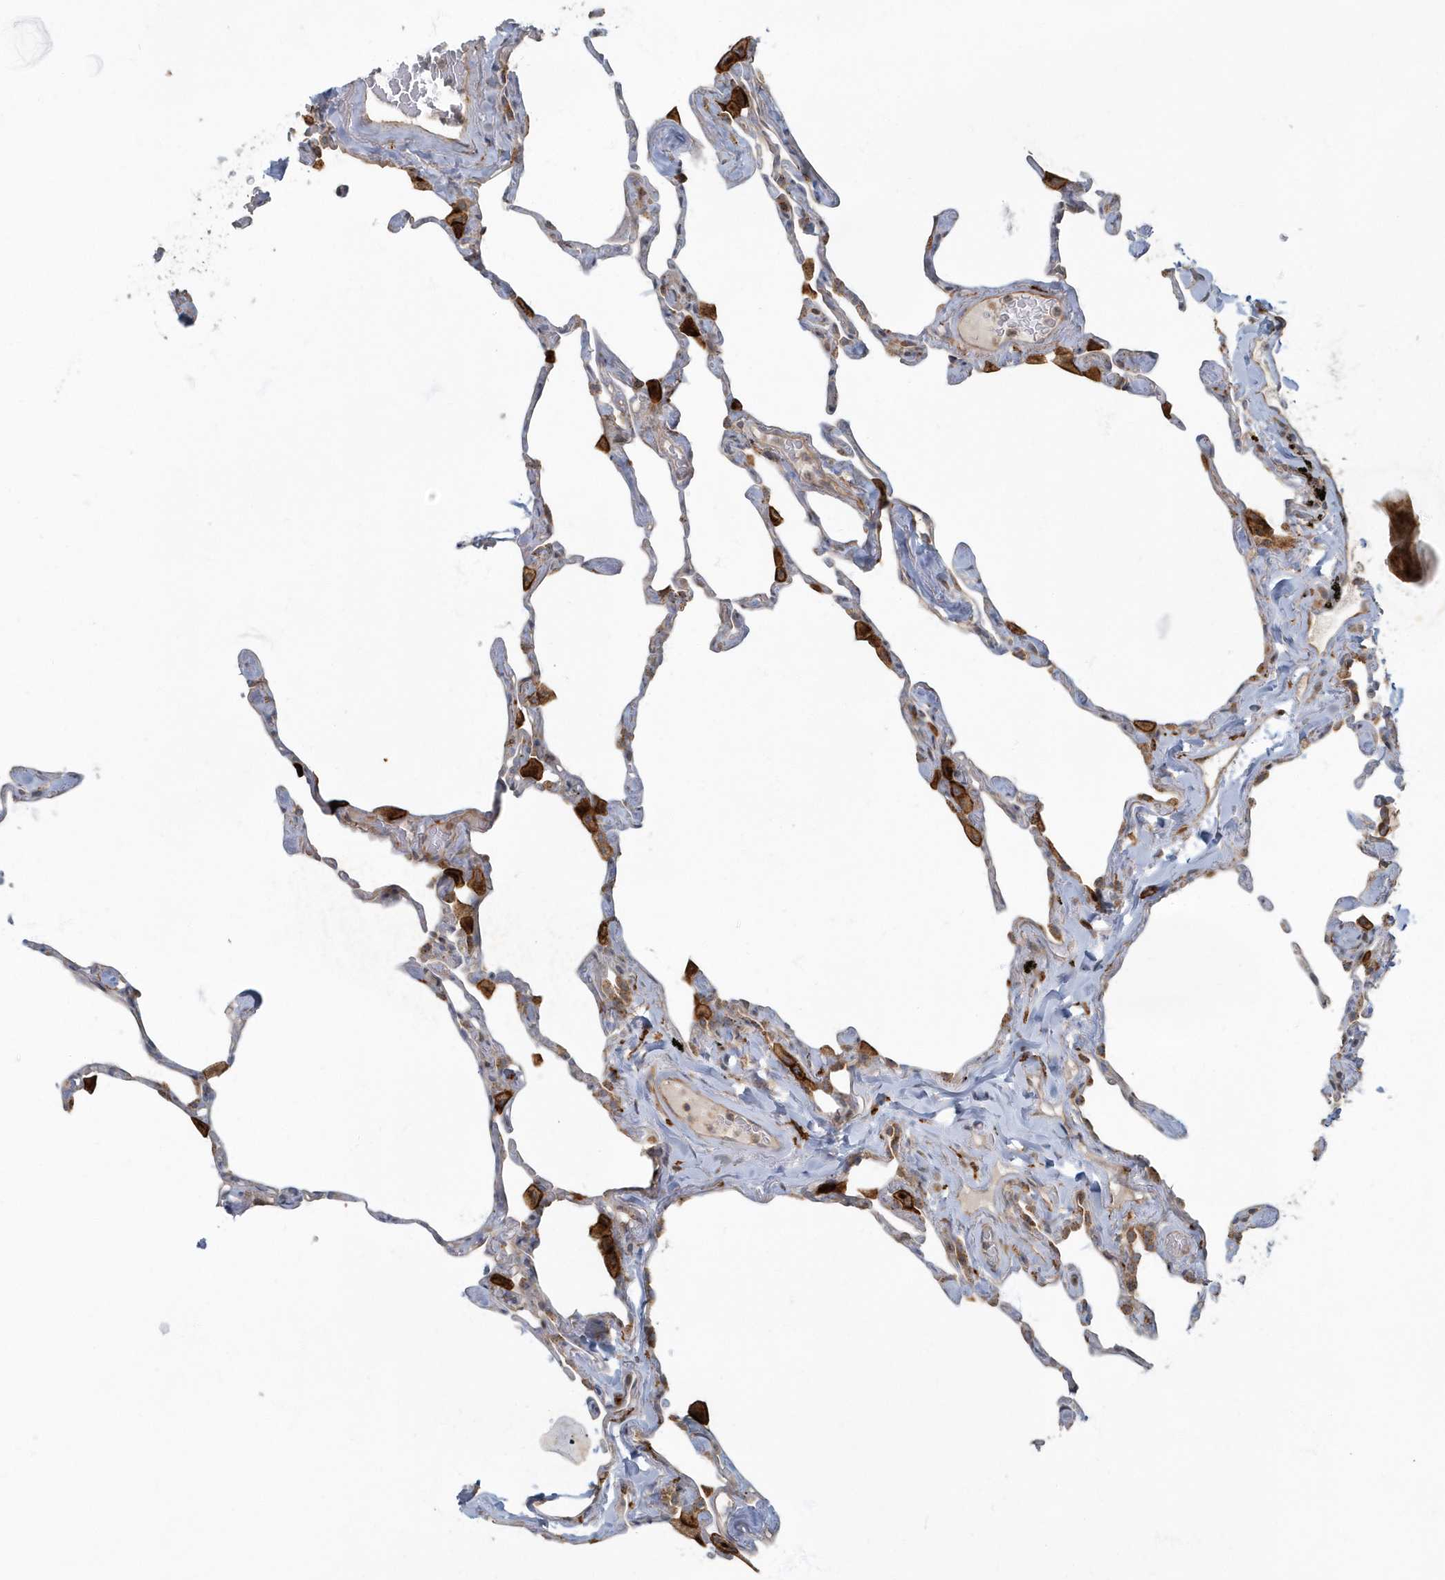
{"staining": {"intensity": "weak", "quantity": "<25%", "location": "cytoplasmic/membranous"}, "tissue": "lung", "cell_type": "Alveolar cells", "image_type": "normal", "snomed": [{"axis": "morphology", "description": "Normal tissue, NOS"}, {"axis": "topography", "description": "Lung"}], "caption": "Lung stained for a protein using immunohistochemistry demonstrates no expression alveolar cells.", "gene": "ARHGEF38", "patient": {"sex": "male", "age": 65}}